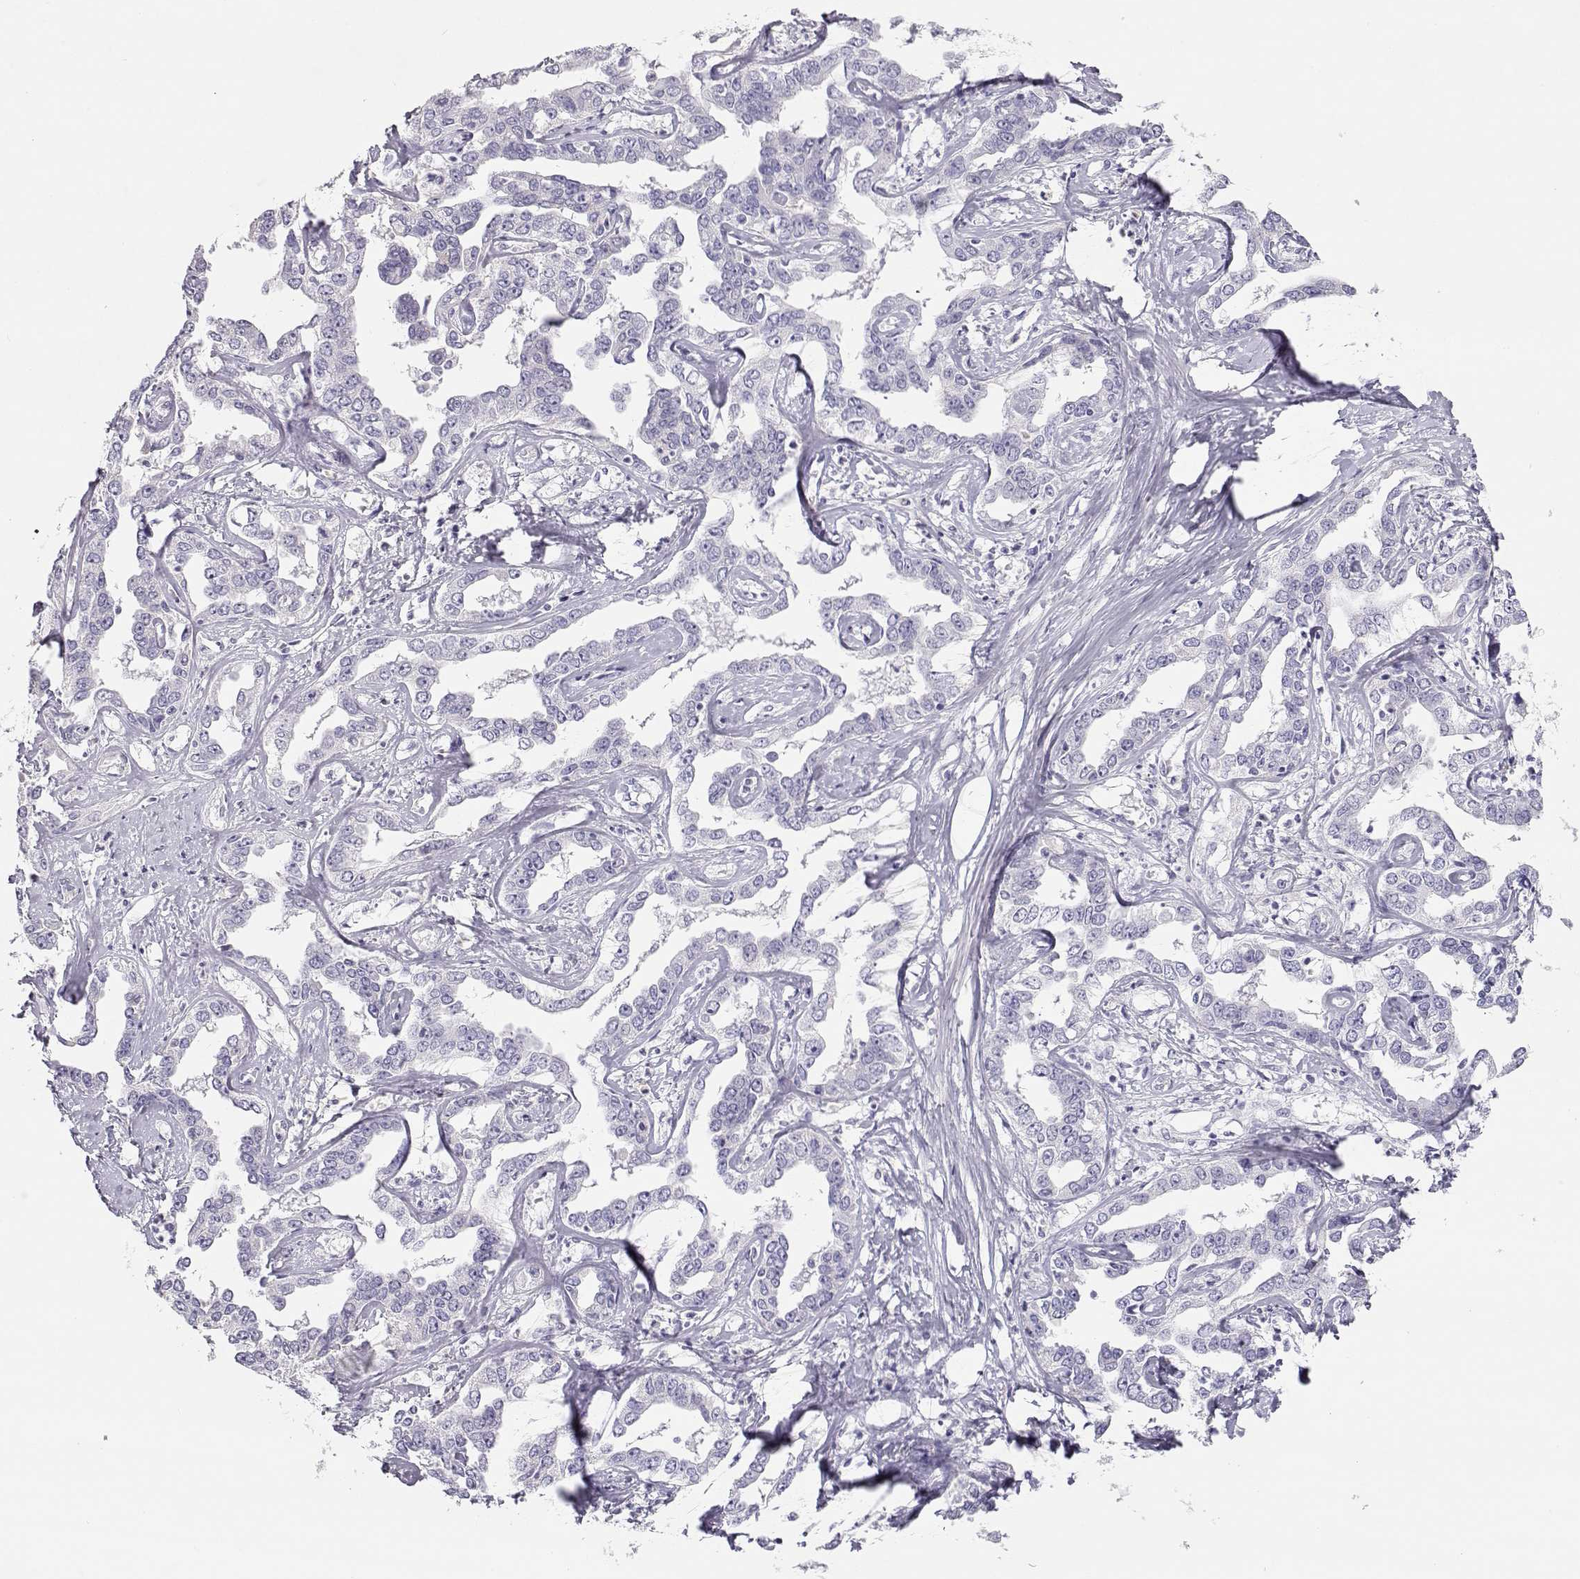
{"staining": {"intensity": "negative", "quantity": "none", "location": "none"}, "tissue": "liver cancer", "cell_type": "Tumor cells", "image_type": "cancer", "snomed": [{"axis": "morphology", "description": "Cholangiocarcinoma"}, {"axis": "topography", "description": "Liver"}], "caption": "Protein analysis of liver cholangiocarcinoma shows no significant positivity in tumor cells. The staining is performed using DAB brown chromogen with nuclei counter-stained in using hematoxylin.", "gene": "OPN5", "patient": {"sex": "male", "age": 59}}